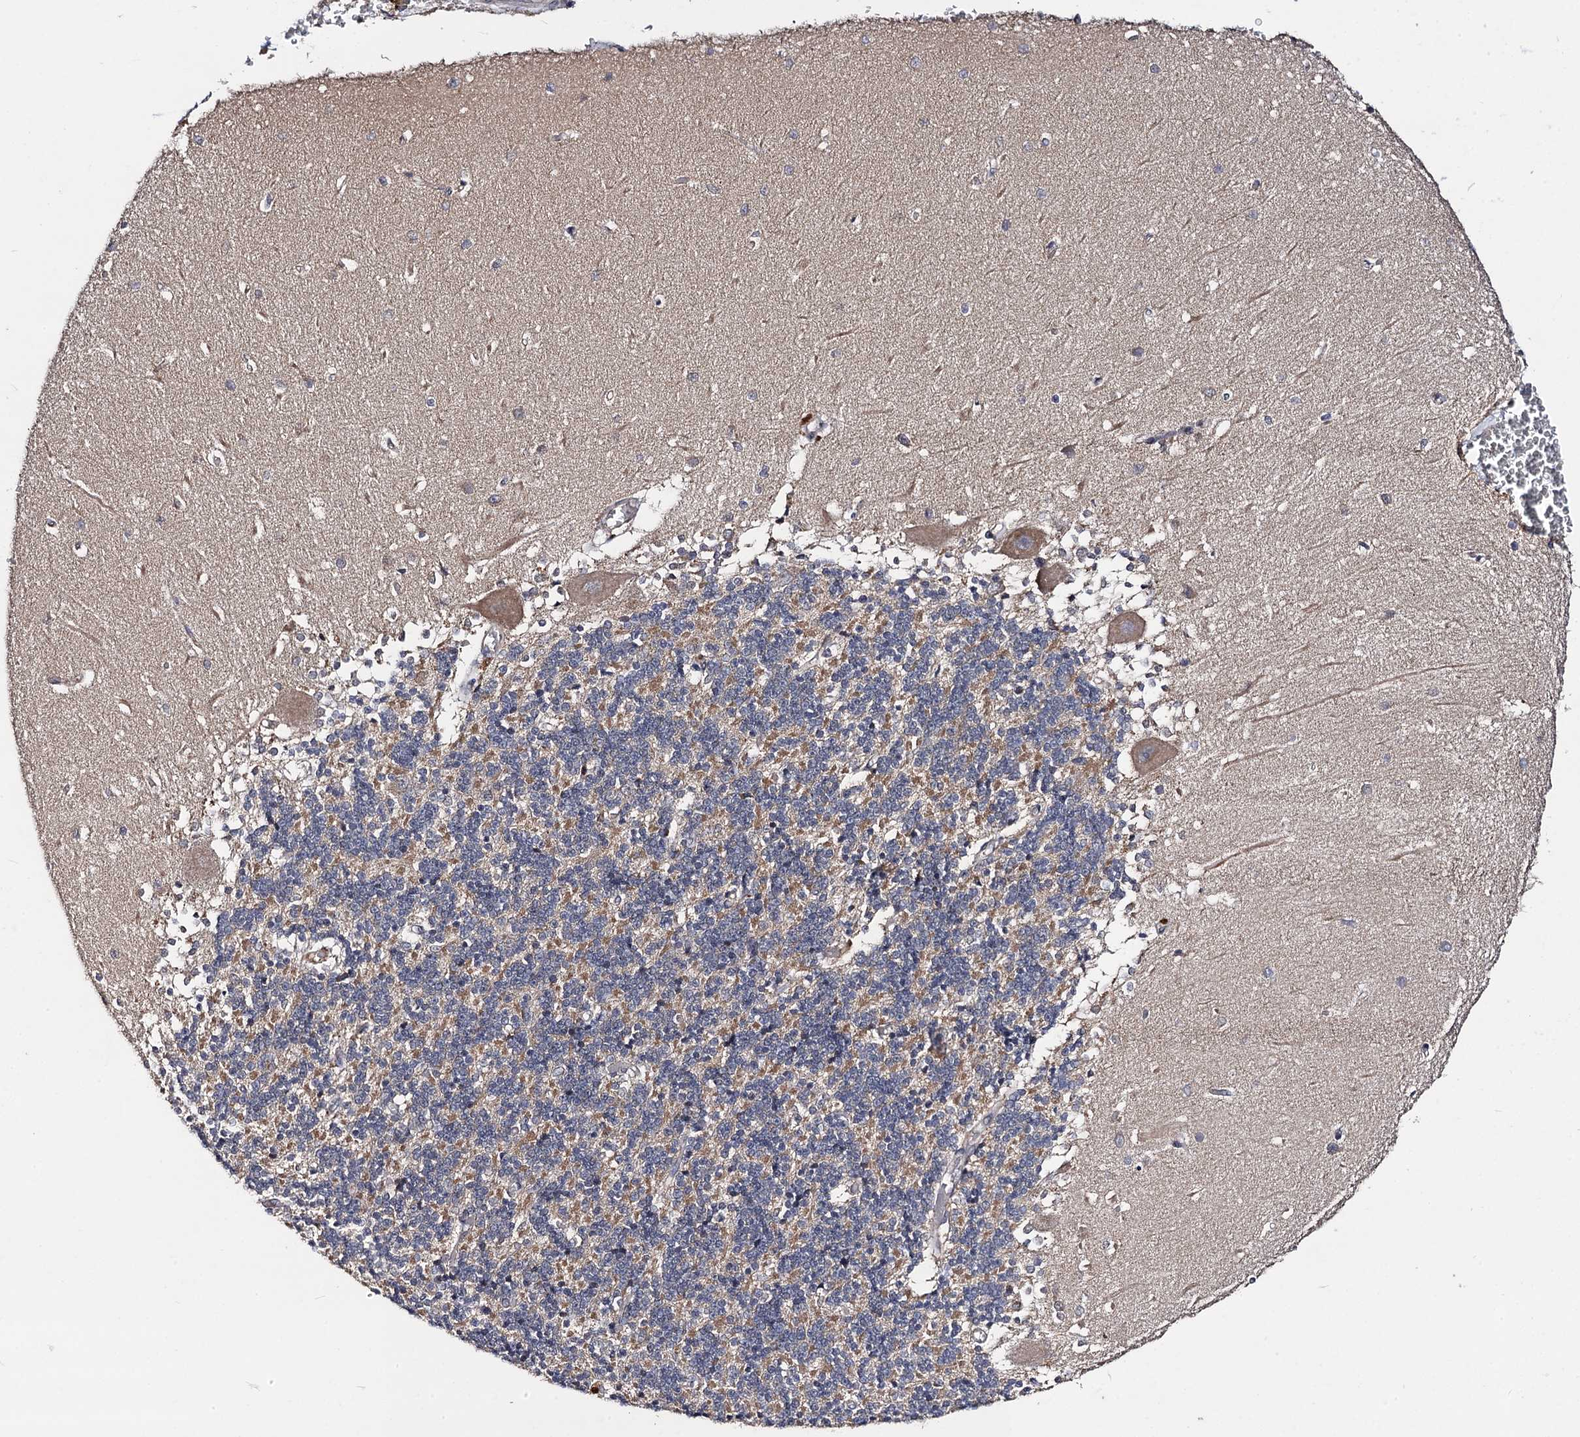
{"staining": {"intensity": "moderate", "quantity": "<25%", "location": "cytoplasmic/membranous"}, "tissue": "cerebellum", "cell_type": "Cells in granular layer", "image_type": "normal", "snomed": [{"axis": "morphology", "description": "Normal tissue, NOS"}, {"axis": "topography", "description": "Cerebellum"}], "caption": "Protein analysis of benign cerebellum exhibits moderate cytoplasmic/membranous positivity in about <25% of cells in granular layer.", "gene": "VPS37D", "patient": {"sex": "male", "age": 37}}